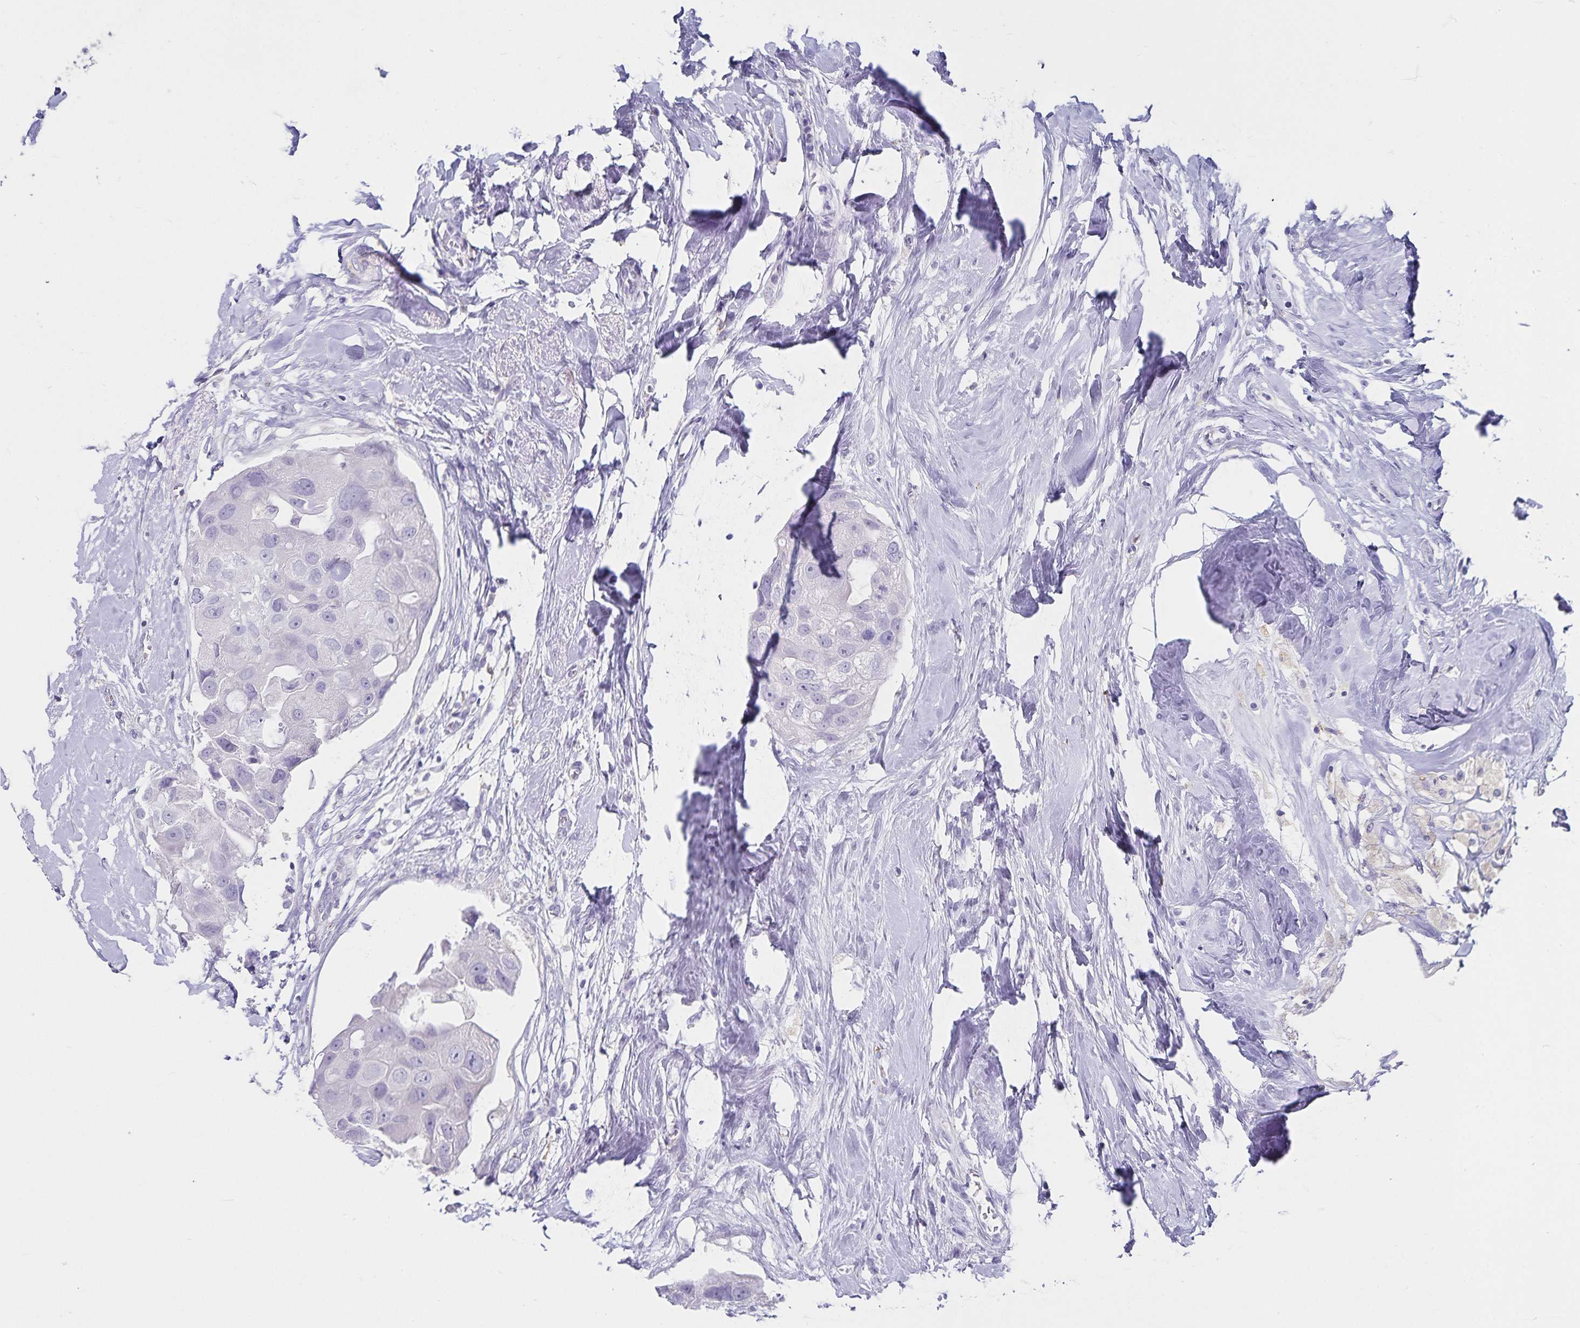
{"staining": {"intensity": "negative", "quantity": "none", "location": "none"}, "tissue": "breast cancer", "cell_type": "Tumor cells", "image_type": "cancer", "snomed": [{"axis": "morphology", "description": "Duct carcinoma"}, {"axis": "topography", "description": "Breast"}], "caption": "Immunohistochemistry (IHC) photomicrograph of neoplastic tissue: human infiltrating ductal carcinoma (breast) stained with DAB (3,3'-diaminobenzidine) demonstrates no significant protein staining in tumor cells.", "gene": "PLAC1", "patient": {"sex": "female", "age": 43}}